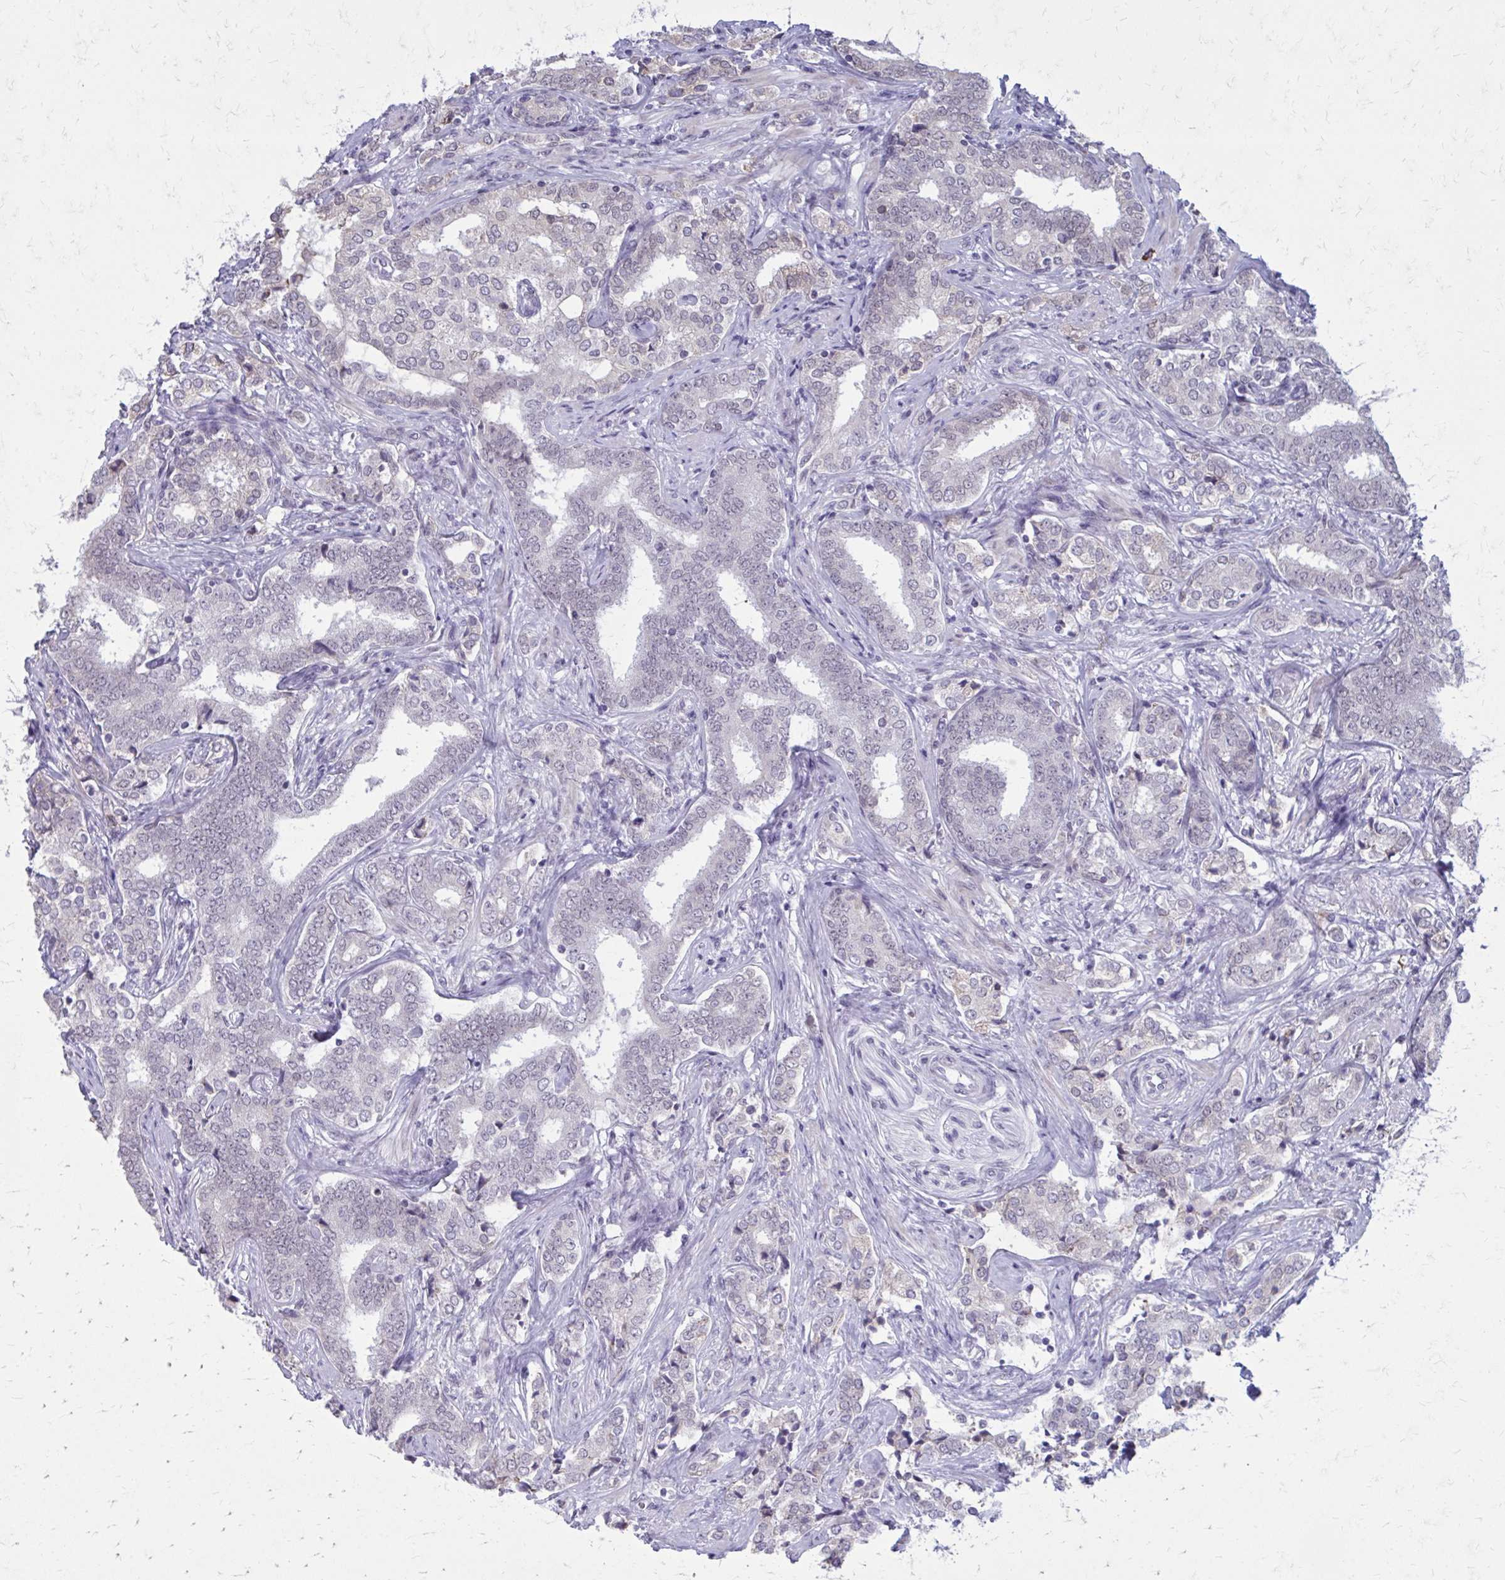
{"staining": {"intensity": "weak", "quantity": "<25%", "location": "nuclear"}, "tissue": "prostate cancer", "cell_type": "Tumor cells", "image_type": "cancer", "snomed": [{"axis": "morphology", "description": "Adenocarcinoma, High grade"}, {"axis": "topography", "description": "Prostate"}], "caption": "DAB (3,3'-diaminobenzidine) immunohistochemical staining of prostate cancer (adenocarcinoma (high-grade)) exhibits no significant staining in tumor cells.", "gene": "PROSER1", "patient": {"sex": "male", "age": 72}}